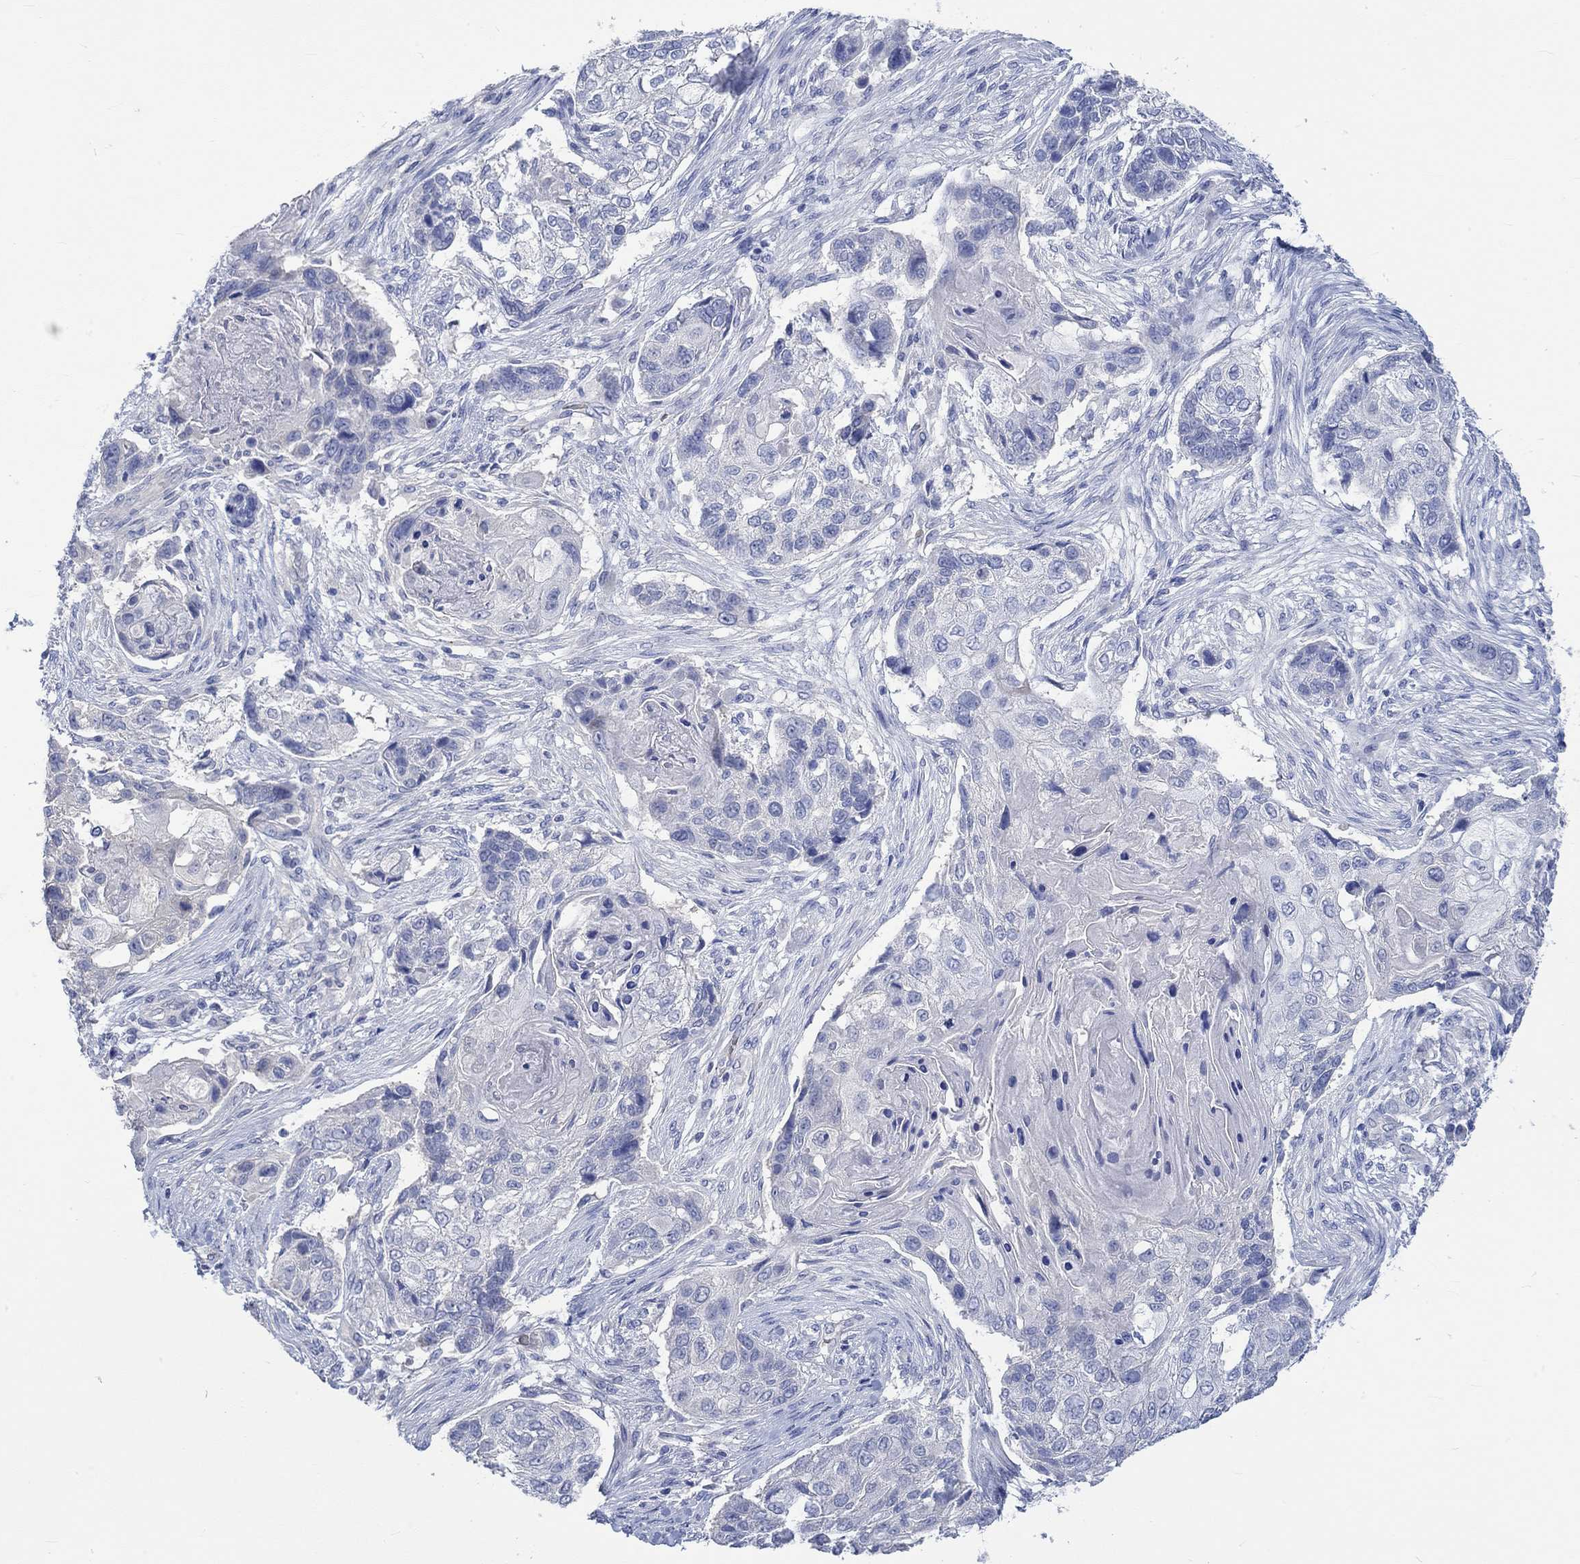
{"staining": {"intensity": "negative", "quantity": "none", "location": "none"}, "tissue": "lung cancer", "cell_type": "Tumor cells", "image_type": "cancer", "snomed": [{"axis": "morphology", "description": "Normal tissue, NOS"}, {"axis": "morphology", "description": "Squamous cell carcinoma, NOS"}, {"axis": "topography", "description": "Bronchus"}, {"axis": "topography", "description": "Lung"}], "caption": "Tumor cells show no significant protein expression in lung cancer. The staining is performed using DAB (3,3'-diaminobenzidine) brown chromogen with nuclei counter-stained in using hematoxylin.", "gene": "KCNA1", "patient": {"sex": "male", "age": 69}}